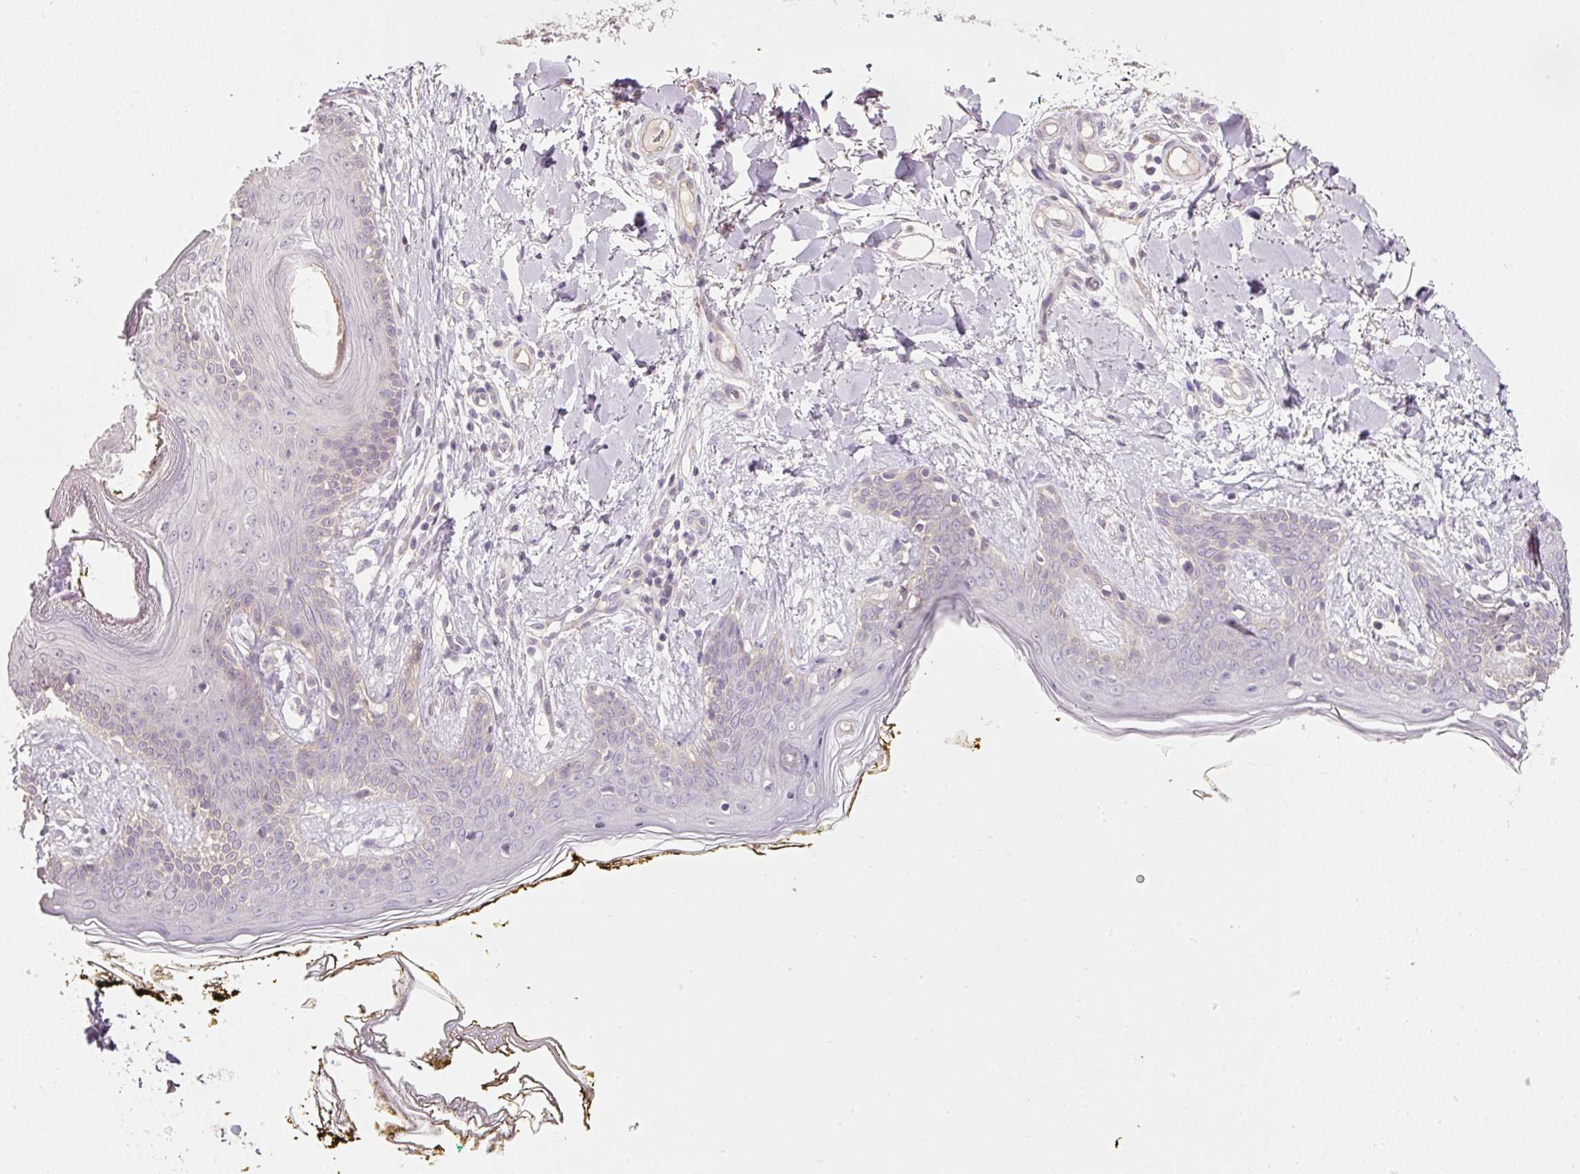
{"staining": {"intensity": "weak", "quantity": "<25%", "location": "cytoplasmic/membranous"}, "tissue": "skin", "cell_type": "Fibroblasts", "image_type": "normal", "snomed": [{"axis": "morphology", "description": "Normal tissue, NOS"}, {"axis": "topography", "description": "Skin"}], "caption": "Immunohistochemistry image of benign skin: skin stained with DAB (3,3'-diaminobenzidine) demonstrates no significant protein expression in fibroblasts. (DAB (3,3'-diaminobenzidine) immunohistochemistry (IHC) with hematoxylin counter stain).", "gene": "TIRAP", "patient": {"sex": "female", "age": 34}}